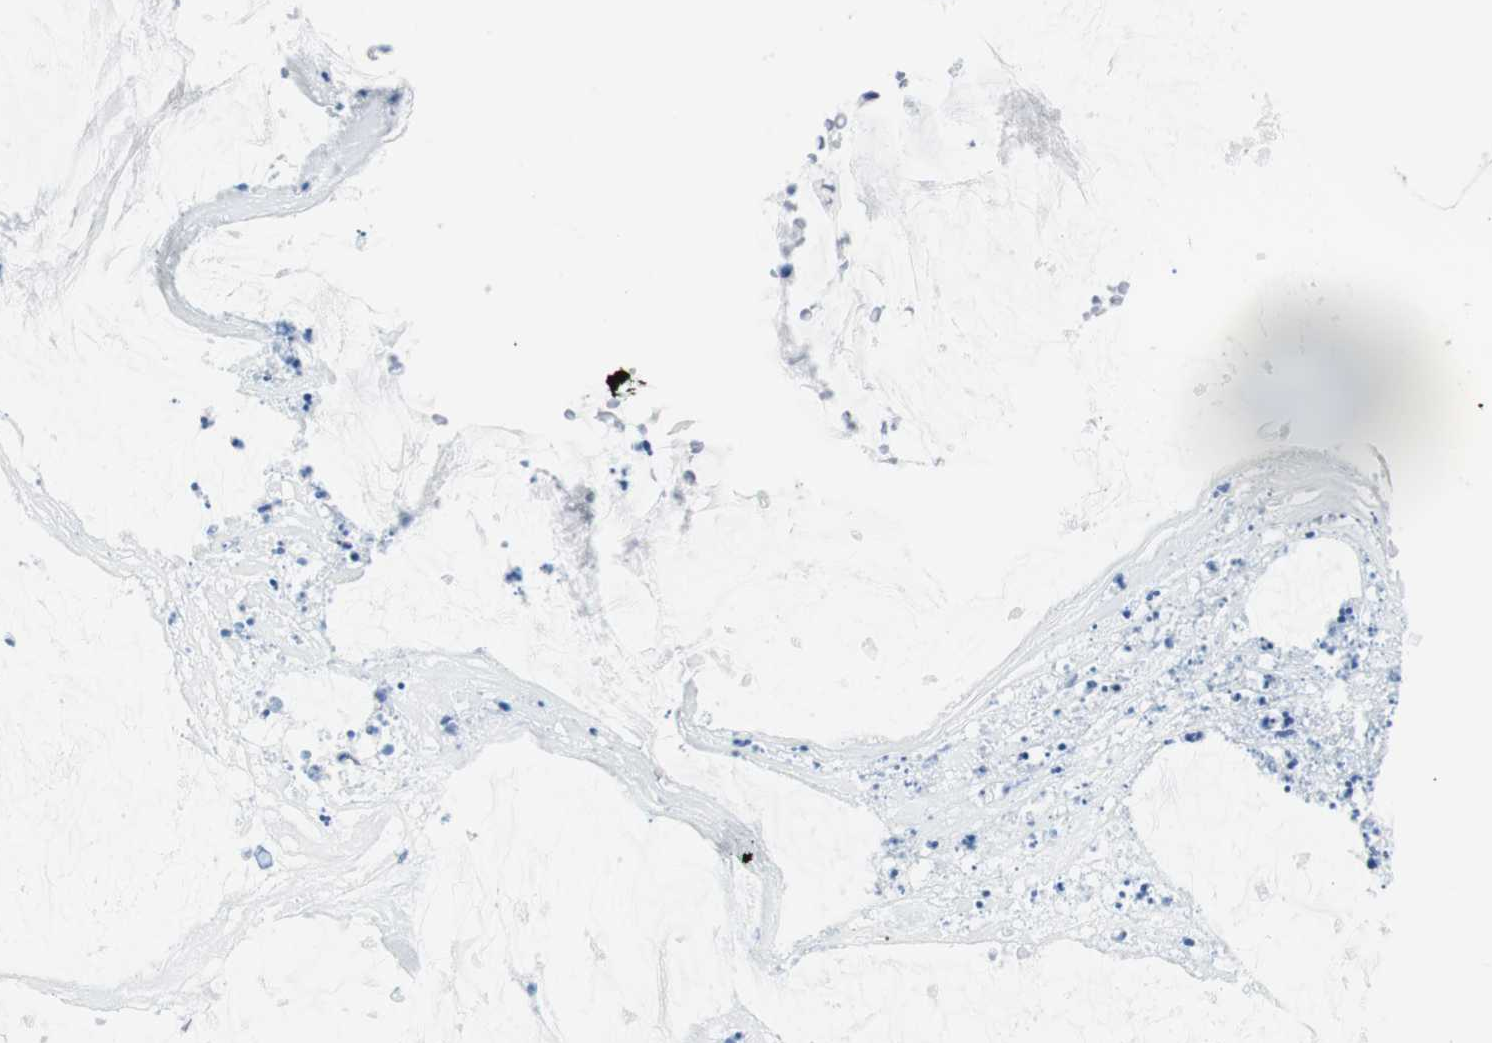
{"staining": {"intensity": "negative", "quantity": "none", "location": "none"}, "tissue": "pancreatic cancer", "cell_type": "Tumor cells", "image_type": "cancer", "snomed": [{"axis": "morphology", "description": "Adenocarcinoma, NOS"}, {"axis": "topography", "description": "Pancreas"}], "caption": "Immunohistochemical staining of human pancreatic cancer displays no significant staining in tumor cells.", "gene": "HLA-DRB1", "patient": {"sex": "male", "age": 41}}